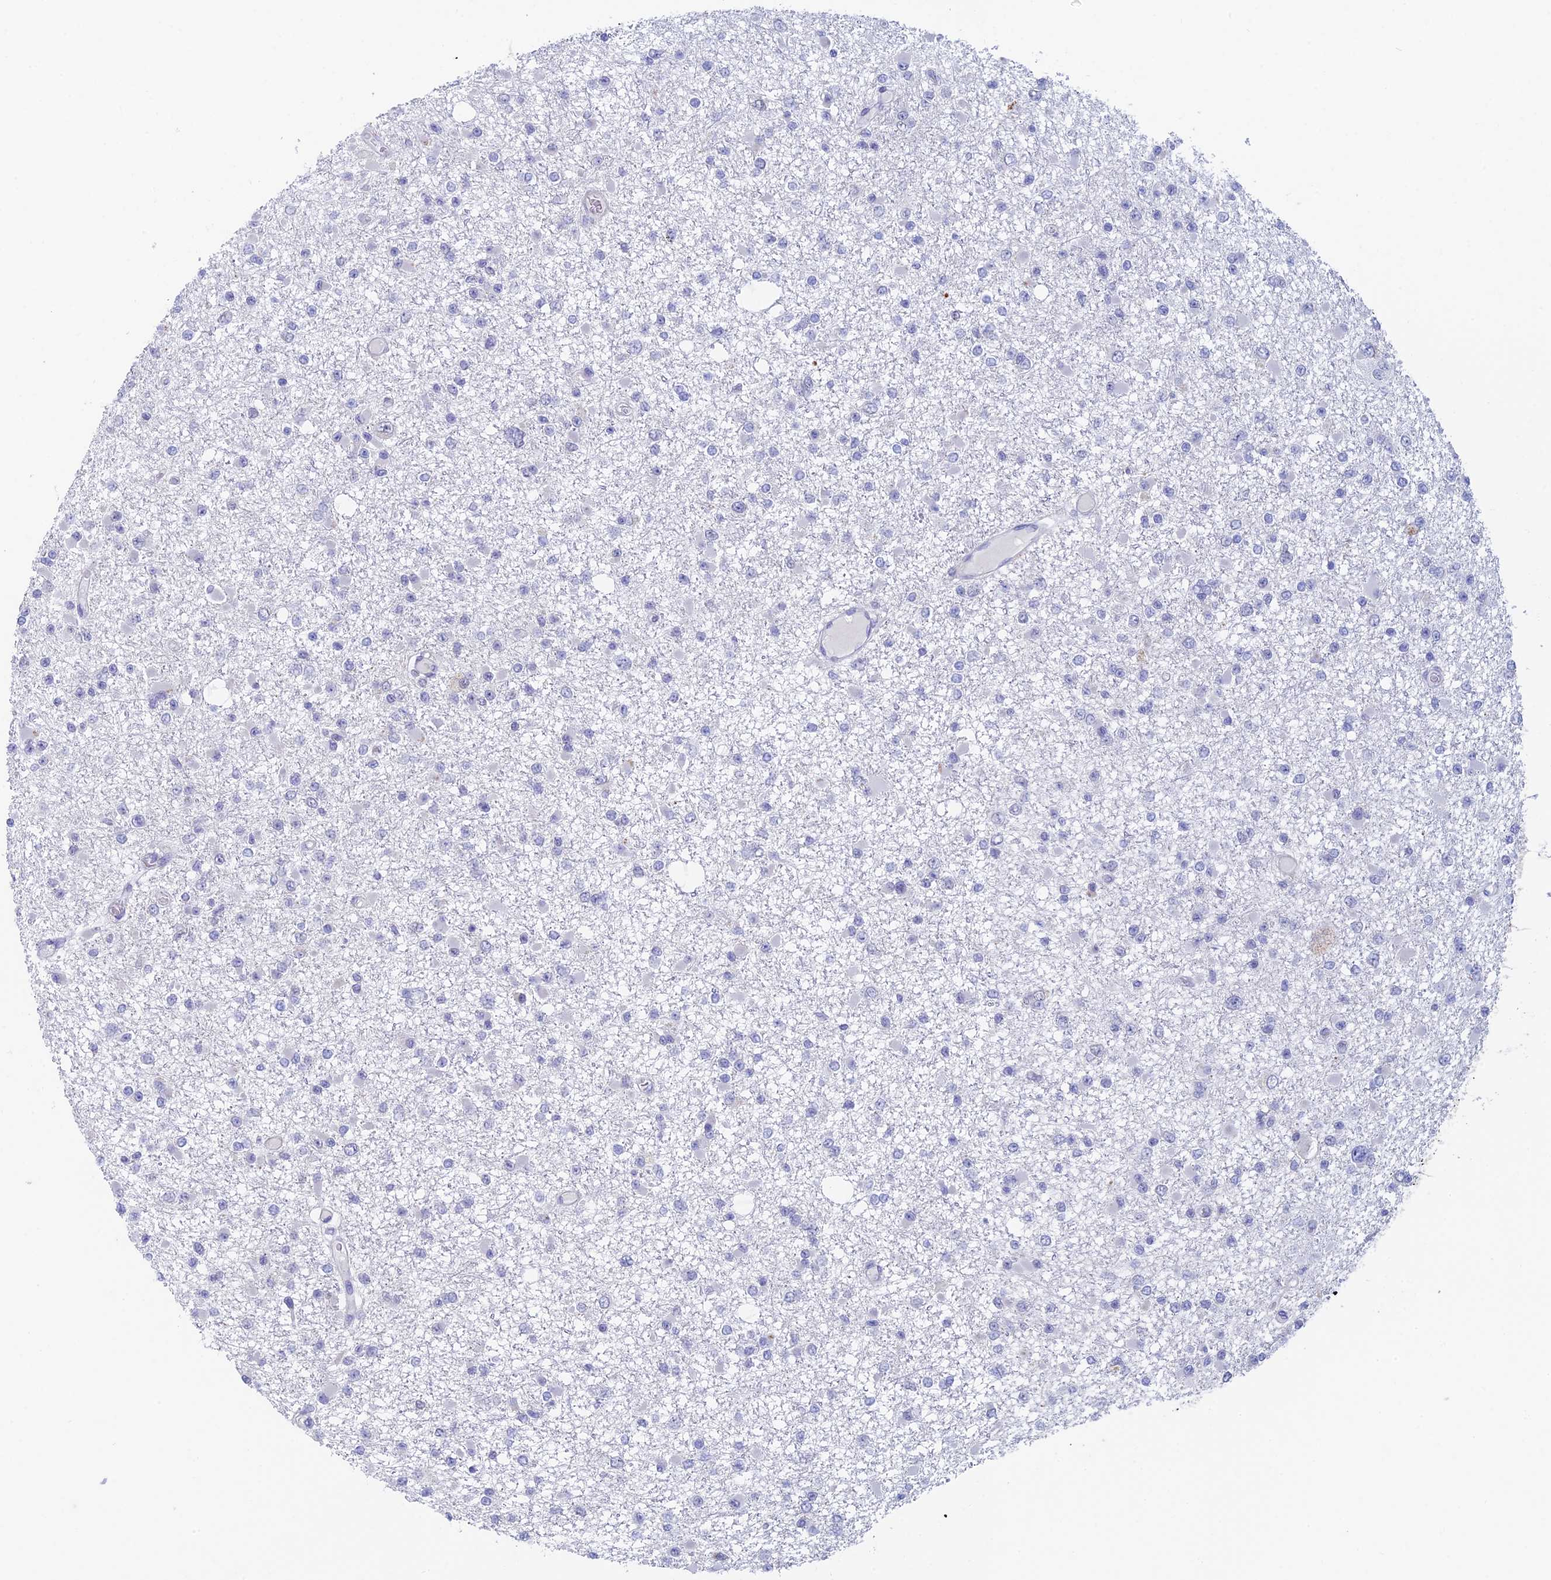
{"staining": {"intensity": "negative", "quantity": "none", "location": "none"}, "tissue": "glioma", "cell_type": "Tumor cells", "image_type": "cancer", "snomed": [{"axis": "morphology", "description": "Glioma, malignant, Low grade"}, {"axis": "topography", "description": "Brain"}], "caption": "Malignant glioma (low-grade) was stained to show a protein in brown. There is no significant positivity in tumor cells.", "gene": "REXO5", "patient": {"sex": "female", "age": 22}}